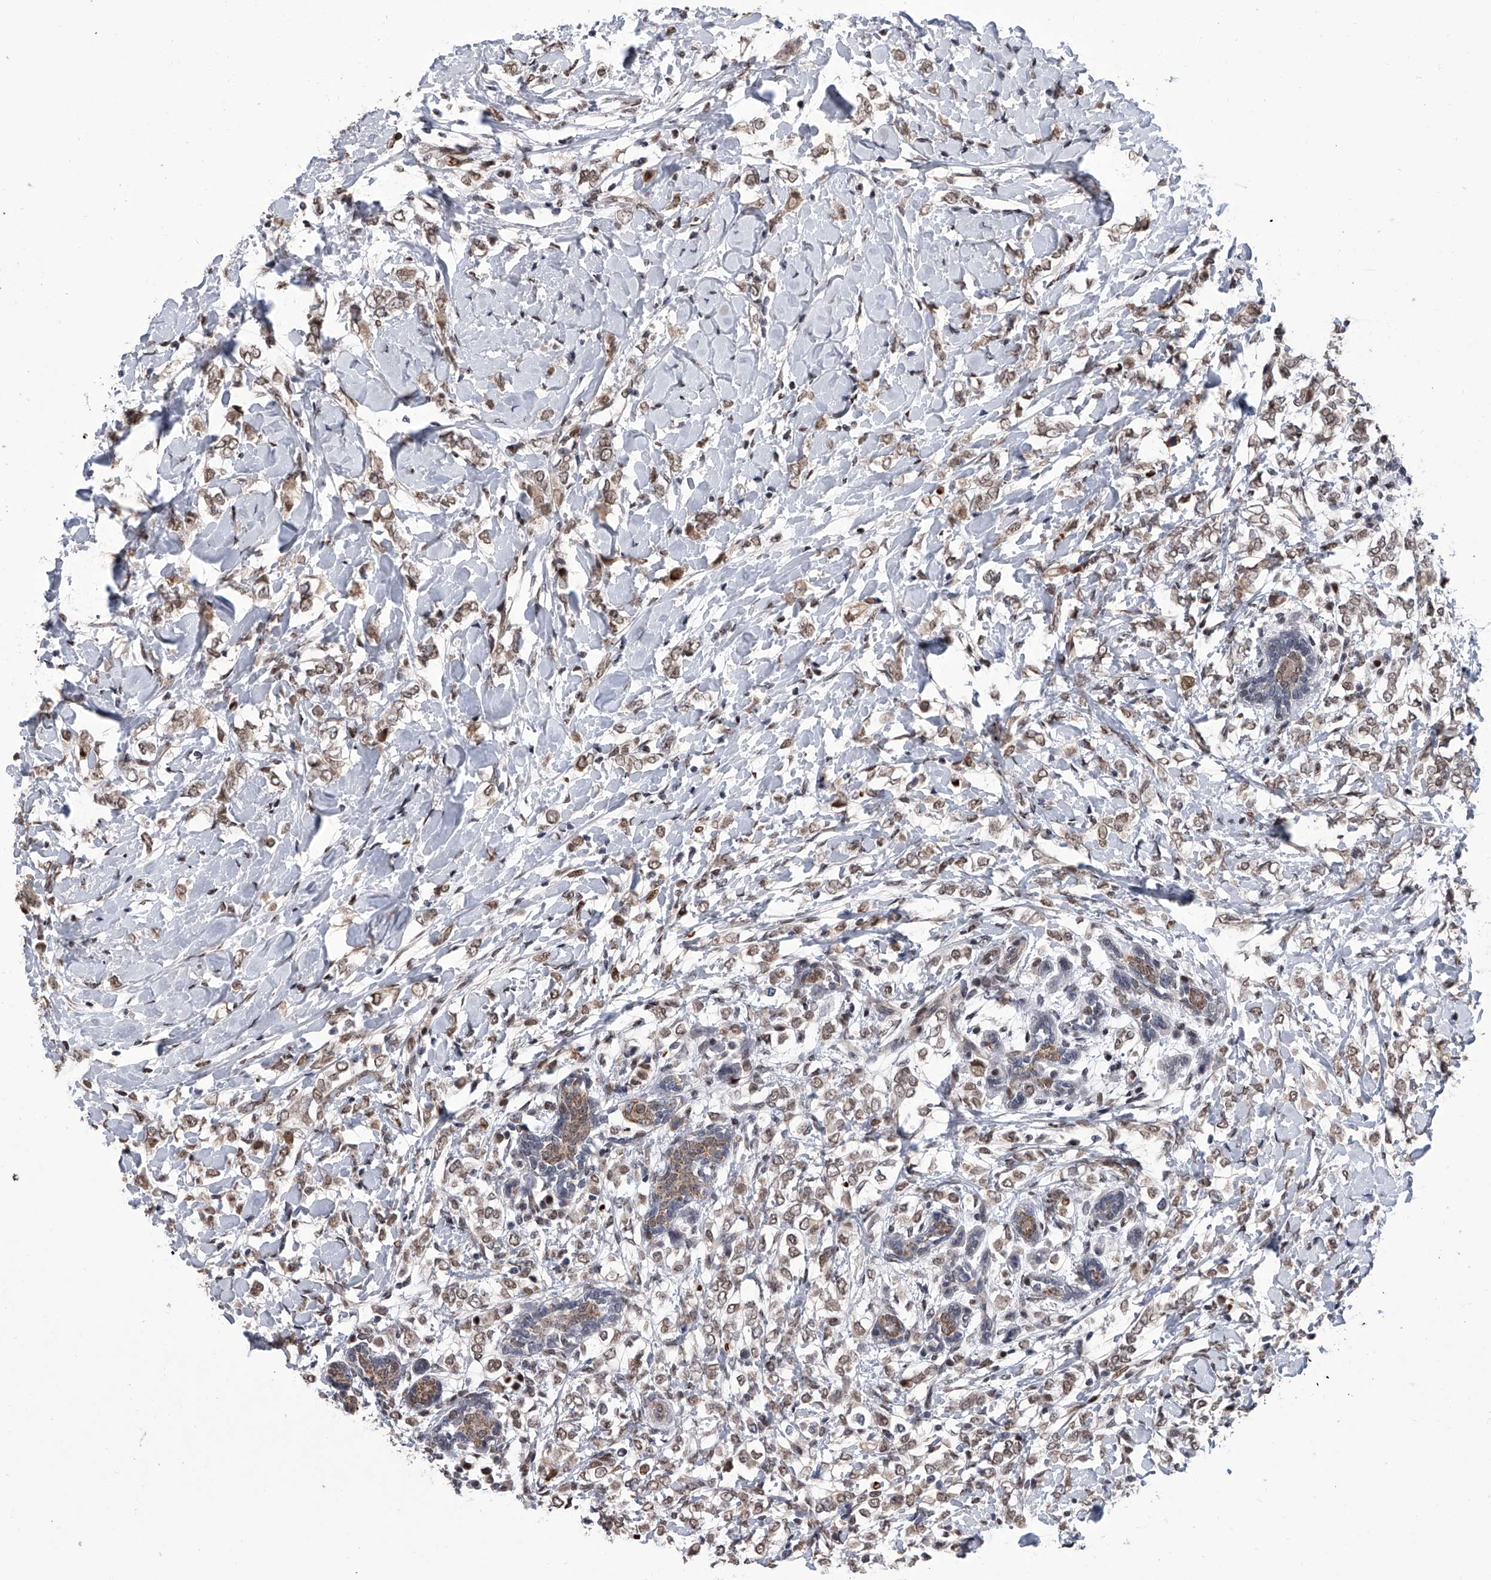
{"staining": {"intensity": "weak", "quantity": ">75%", "location": "cytoplasmic/membranous,nuclear"}, "tissue": "breast cancer", "cell_type": "Tumor cells", "image_type": "cancer", "snomed": [{"axis": "morphology", "description": "Normal tissue, NOS"}, {"axis": "morphology", "description": "Lobular carcinoma"}, {"axis": "topography", "description": "Breast"}], "caption": "A photomicrograph of breast lobular carcinoma stained for a protein exhibits weak cytoplasmic/membranous and nuclear brown staining in tumor cells.", "gene": "ZNF426", "patient": {"sex": "female", "age": 47}}